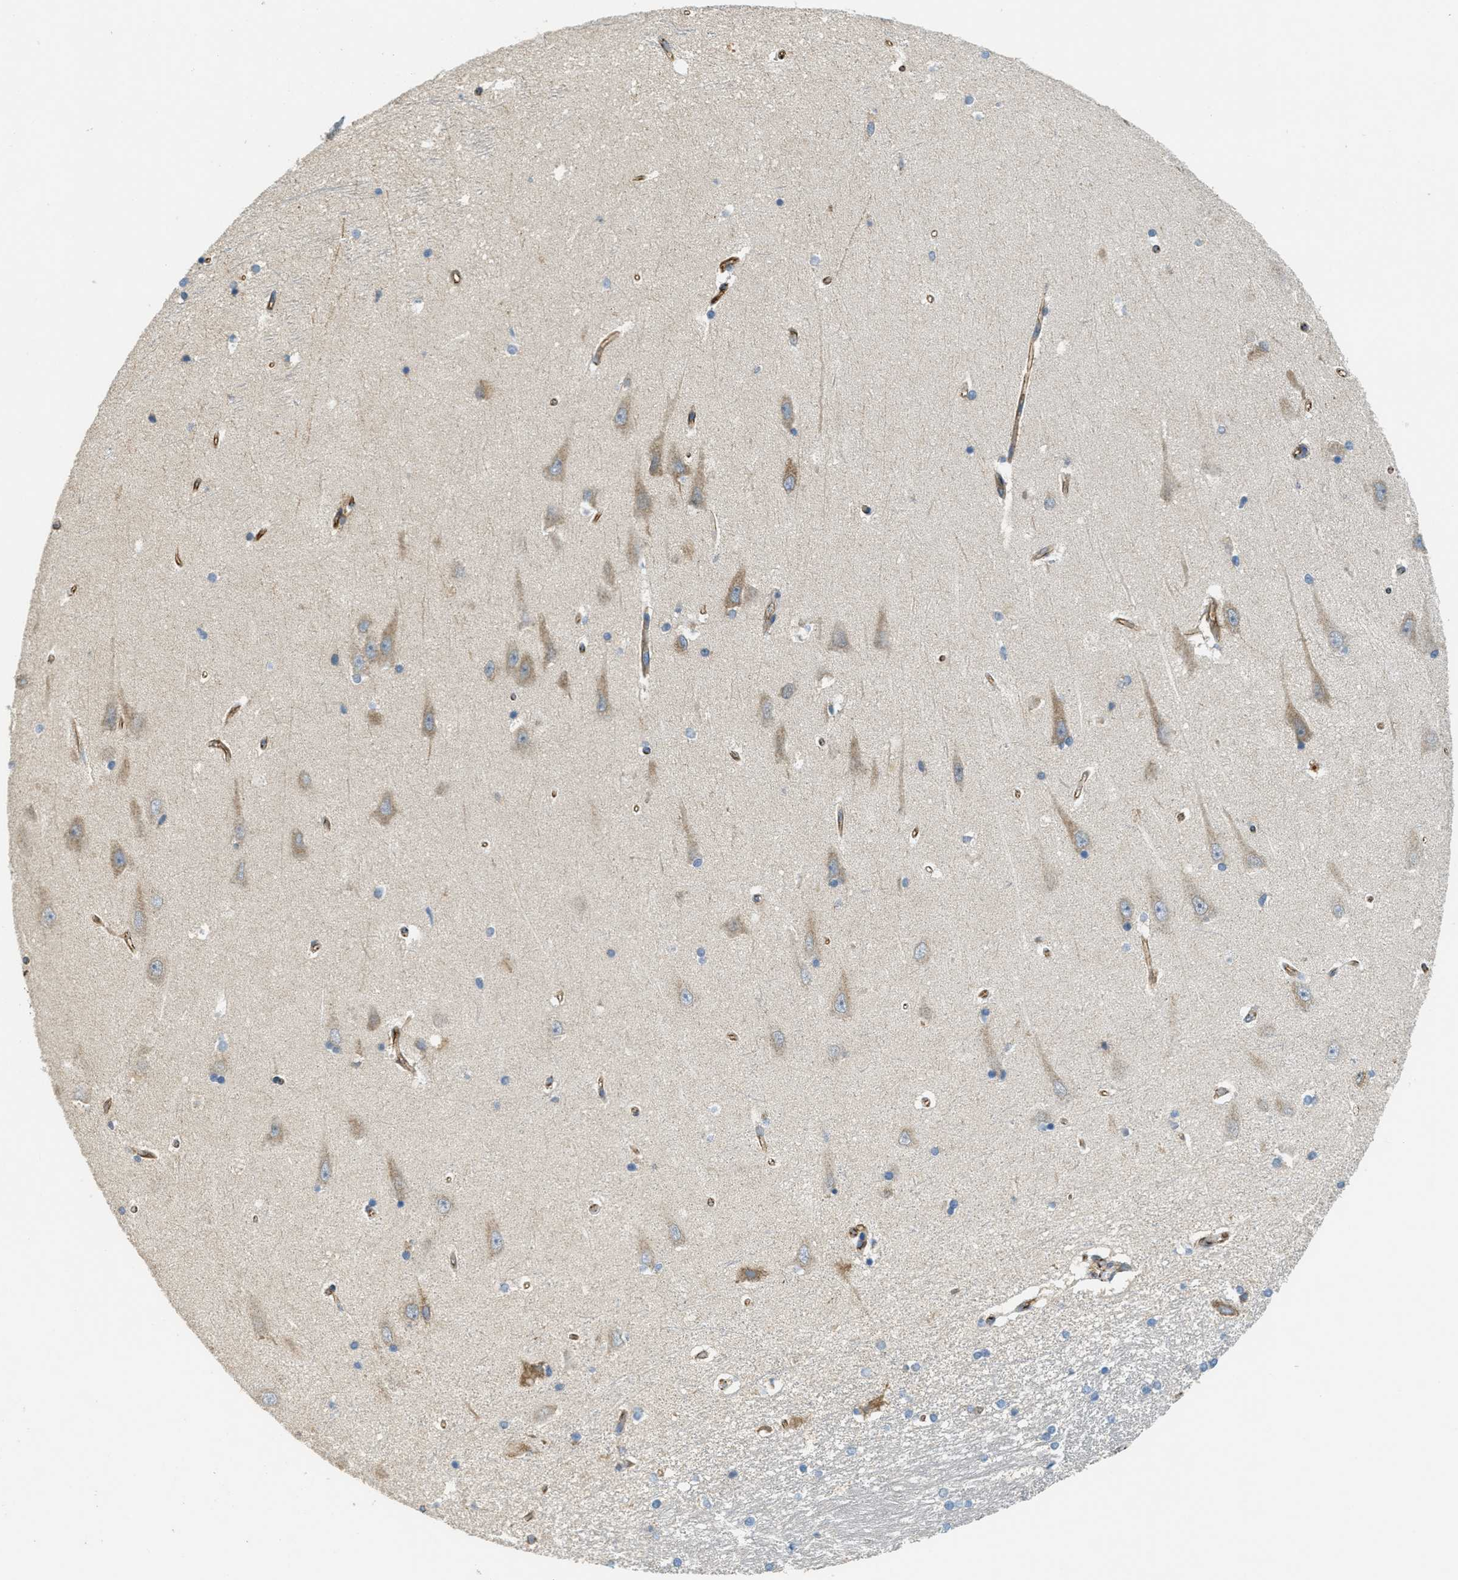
{"staining": {"intensity": "weak", "quantity": "<25%", "location": "cytoplasmic/membranous"}, "tissue": "hippocampus", "cell_type": "Glial cells", "image_type": "normal", "snomed": [{"axis": "morphology", "description": "Normal tissue, NOS"}, {"axis": "topography", "description": "Hippocampus"}], "caption": "Glial cells show no significant protein staining in benign hippocampus.", "gene": "JCAD", "patient": {"sex": "male", "age": 45}}